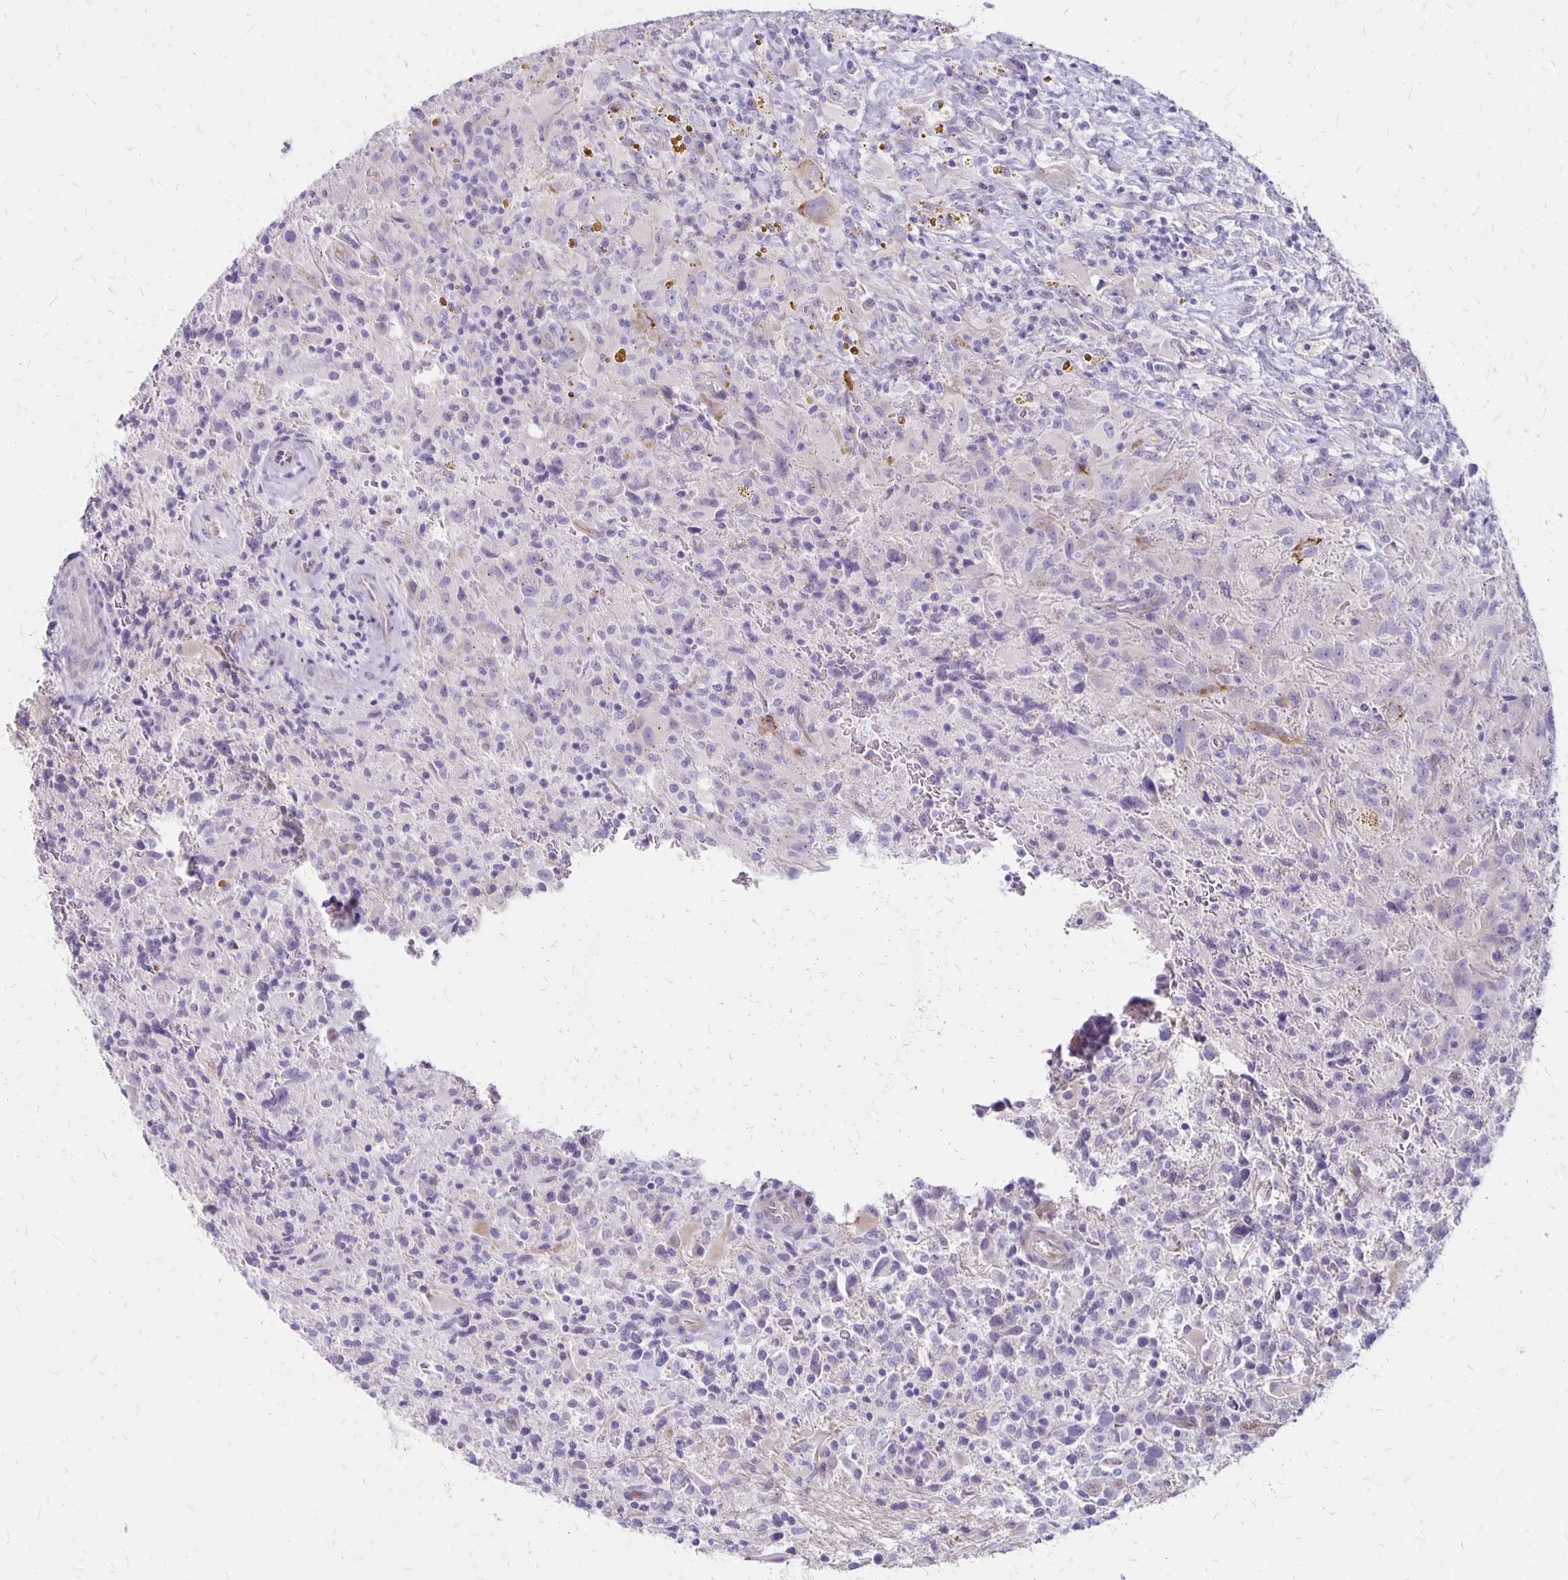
{"staining": {"intensity": "negative", "quantity": "none", "location": "none"}, "tissue": "glioma", "cell_type": "Tumor cells", "image_type": "cancer", "snomed": [{"axis": "morphology", "description": "Glioma, malignant, High grade"}, {"axis": "topography", "description": "Brain"}], "caption": "Tumor cells show no significant expression in glioma.", "gene": "HOMER1", "patient": {"sex": "male", "age": 68}}